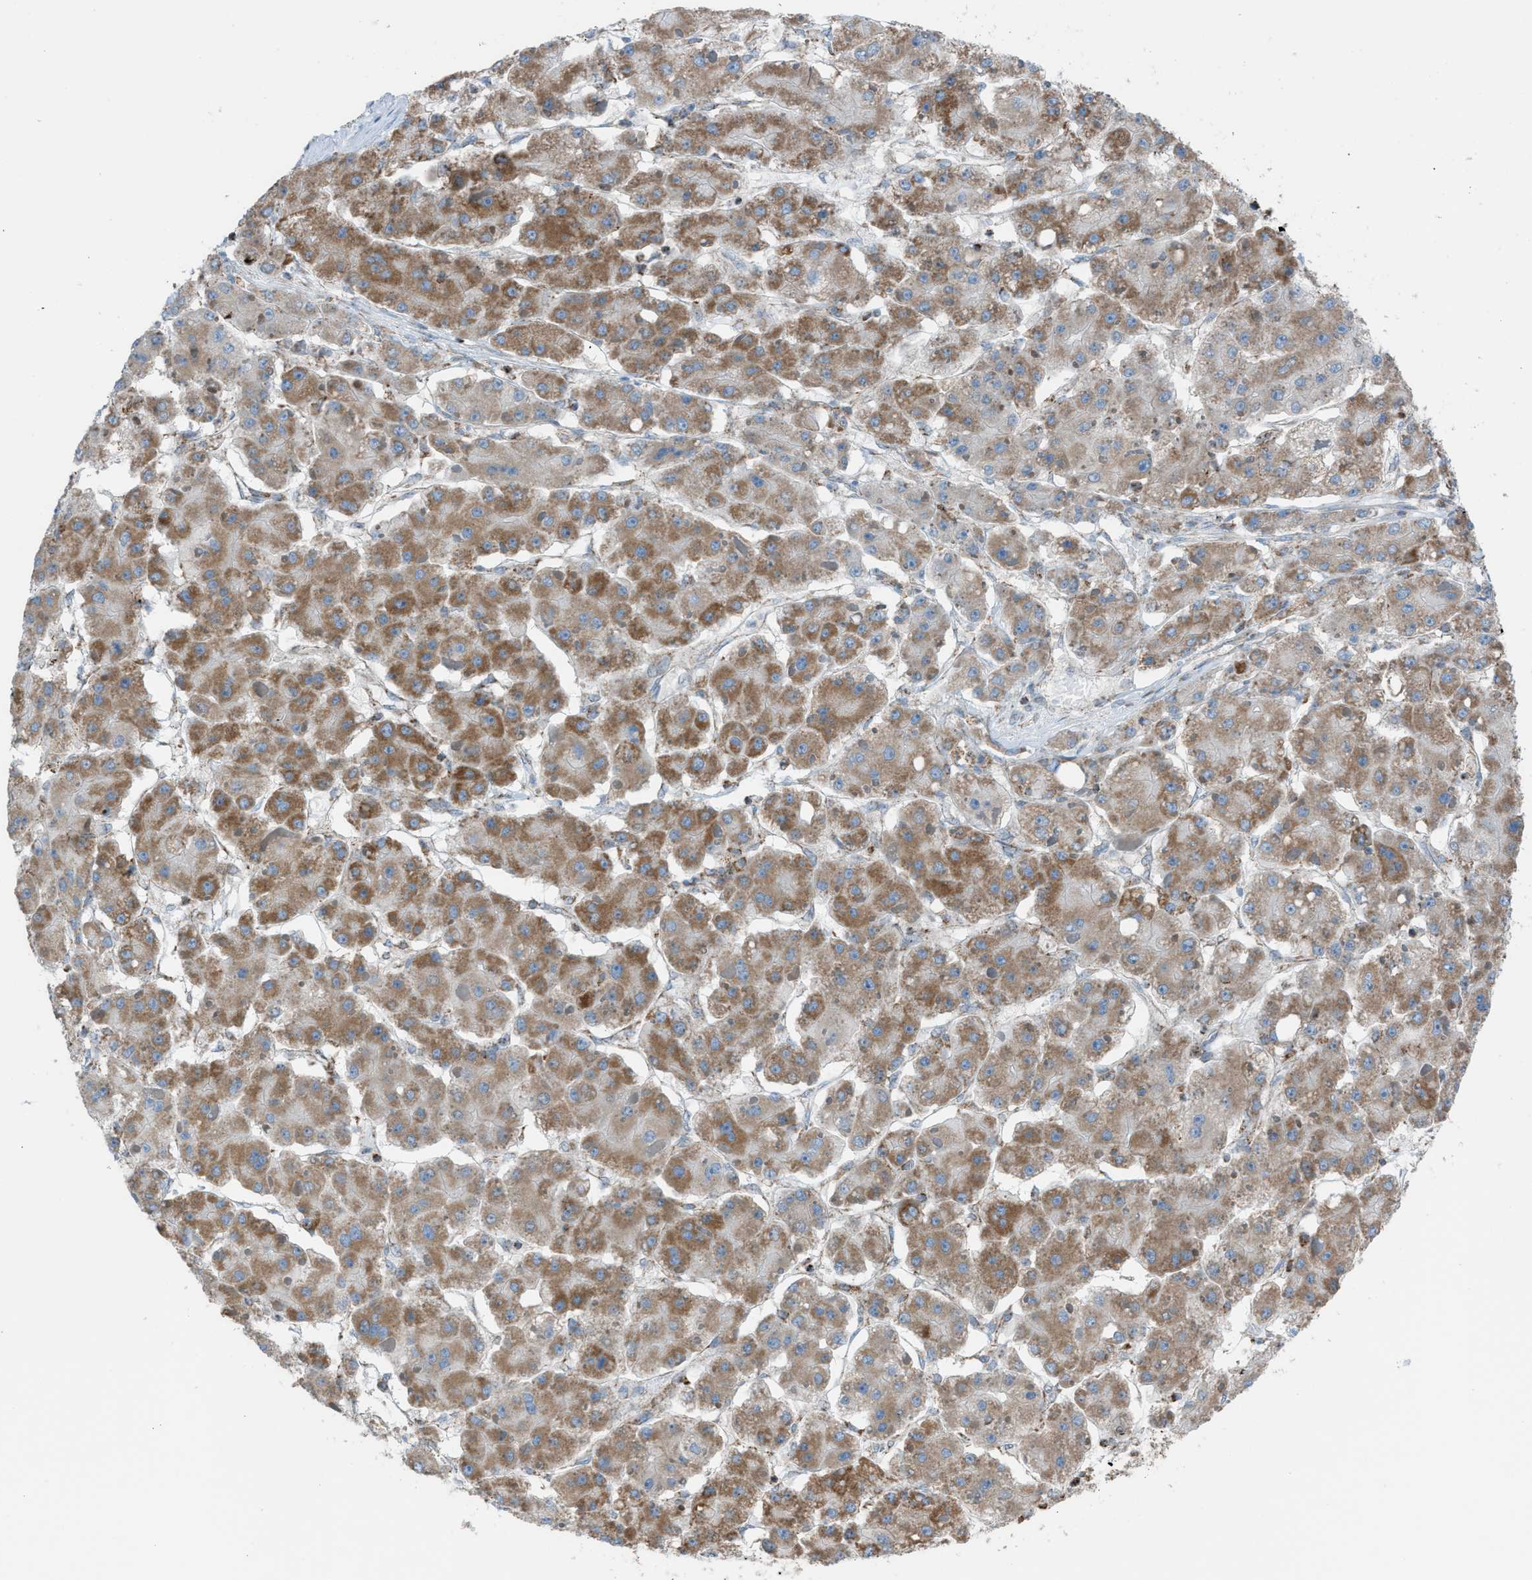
{"staining": {"intensity": "moderate", "quantity": ">75%", "location": "cytoplasmic/membranous"}, "tissue": "liver cancer", "cell_type": "Tumor cells", "image_type": "cancer", "snomed": [{"axis": "morphology", "description": "Carcinoma, Hepatocellular, NOS"}, {"axis": "topography", "description": "Liver"}], "caption": "Hepatocellular carcinoma (liver) tissue demonstrates moderate cytoplasmic/membranous positivity in approximately >75% of tumor cells", "gene": "SRM", "patient": {"sex": "female", "age": 73}}